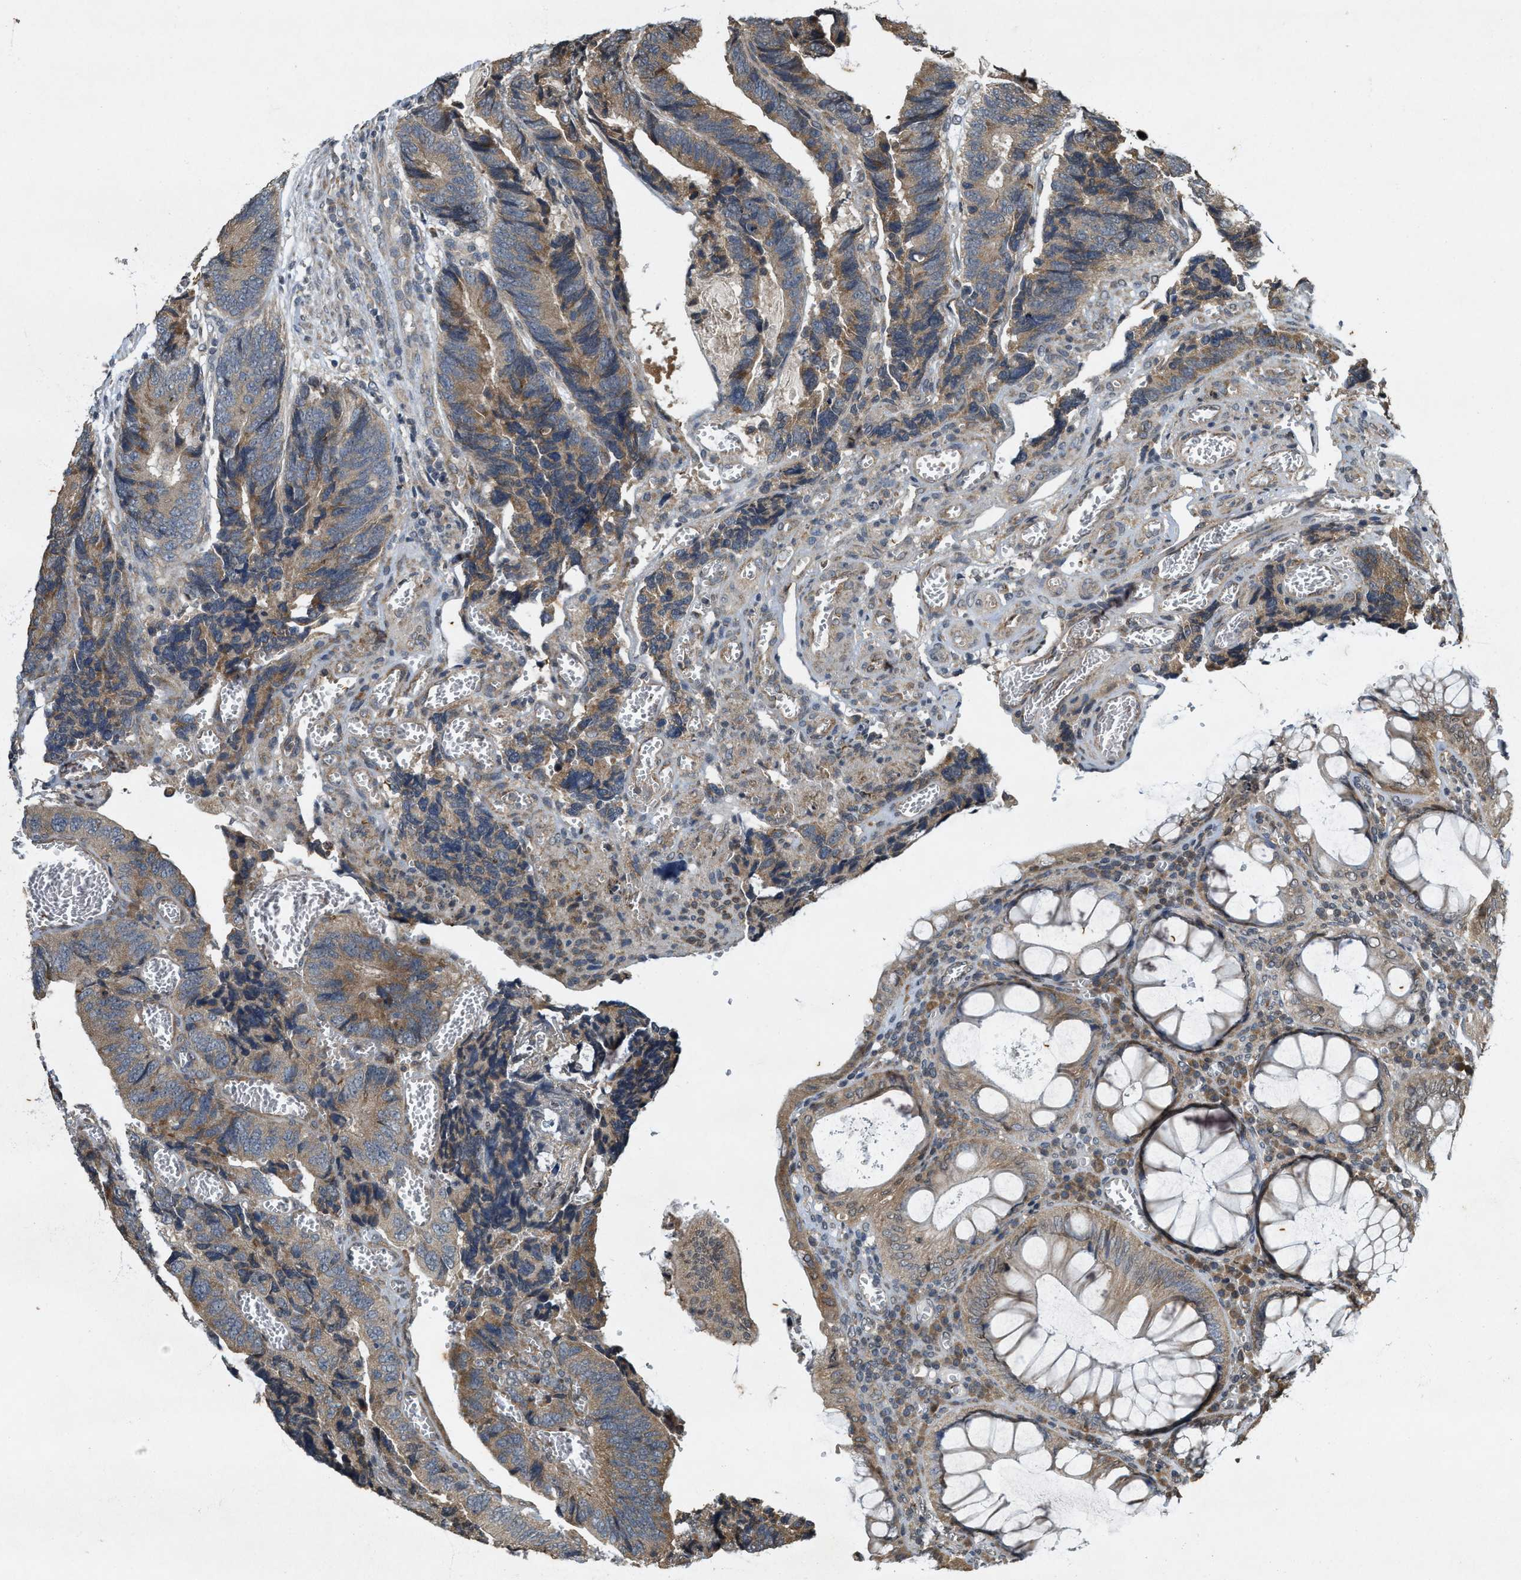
{"staining": {"intensity": "weak", "quantity": ">75%", "location": "cytoplasmic/membranous"}, "tissue": "colorectal cancer", "cell_type": "Tumor cells", "image_type": "cancer", "snomed": [{"axis": "morphology", "description": "Adenocarcinoma, NOS"}, {"axis": "topography", "description": "Colon"}], "caption": "Protein expression analysis of human colorectal adenocarcinoma reveals weak cytoplasmic/membranous positivity in approximately >75% of tumor cells.", "gene": "KIF21A", "patient": {"sex": "male", "age": 72}}